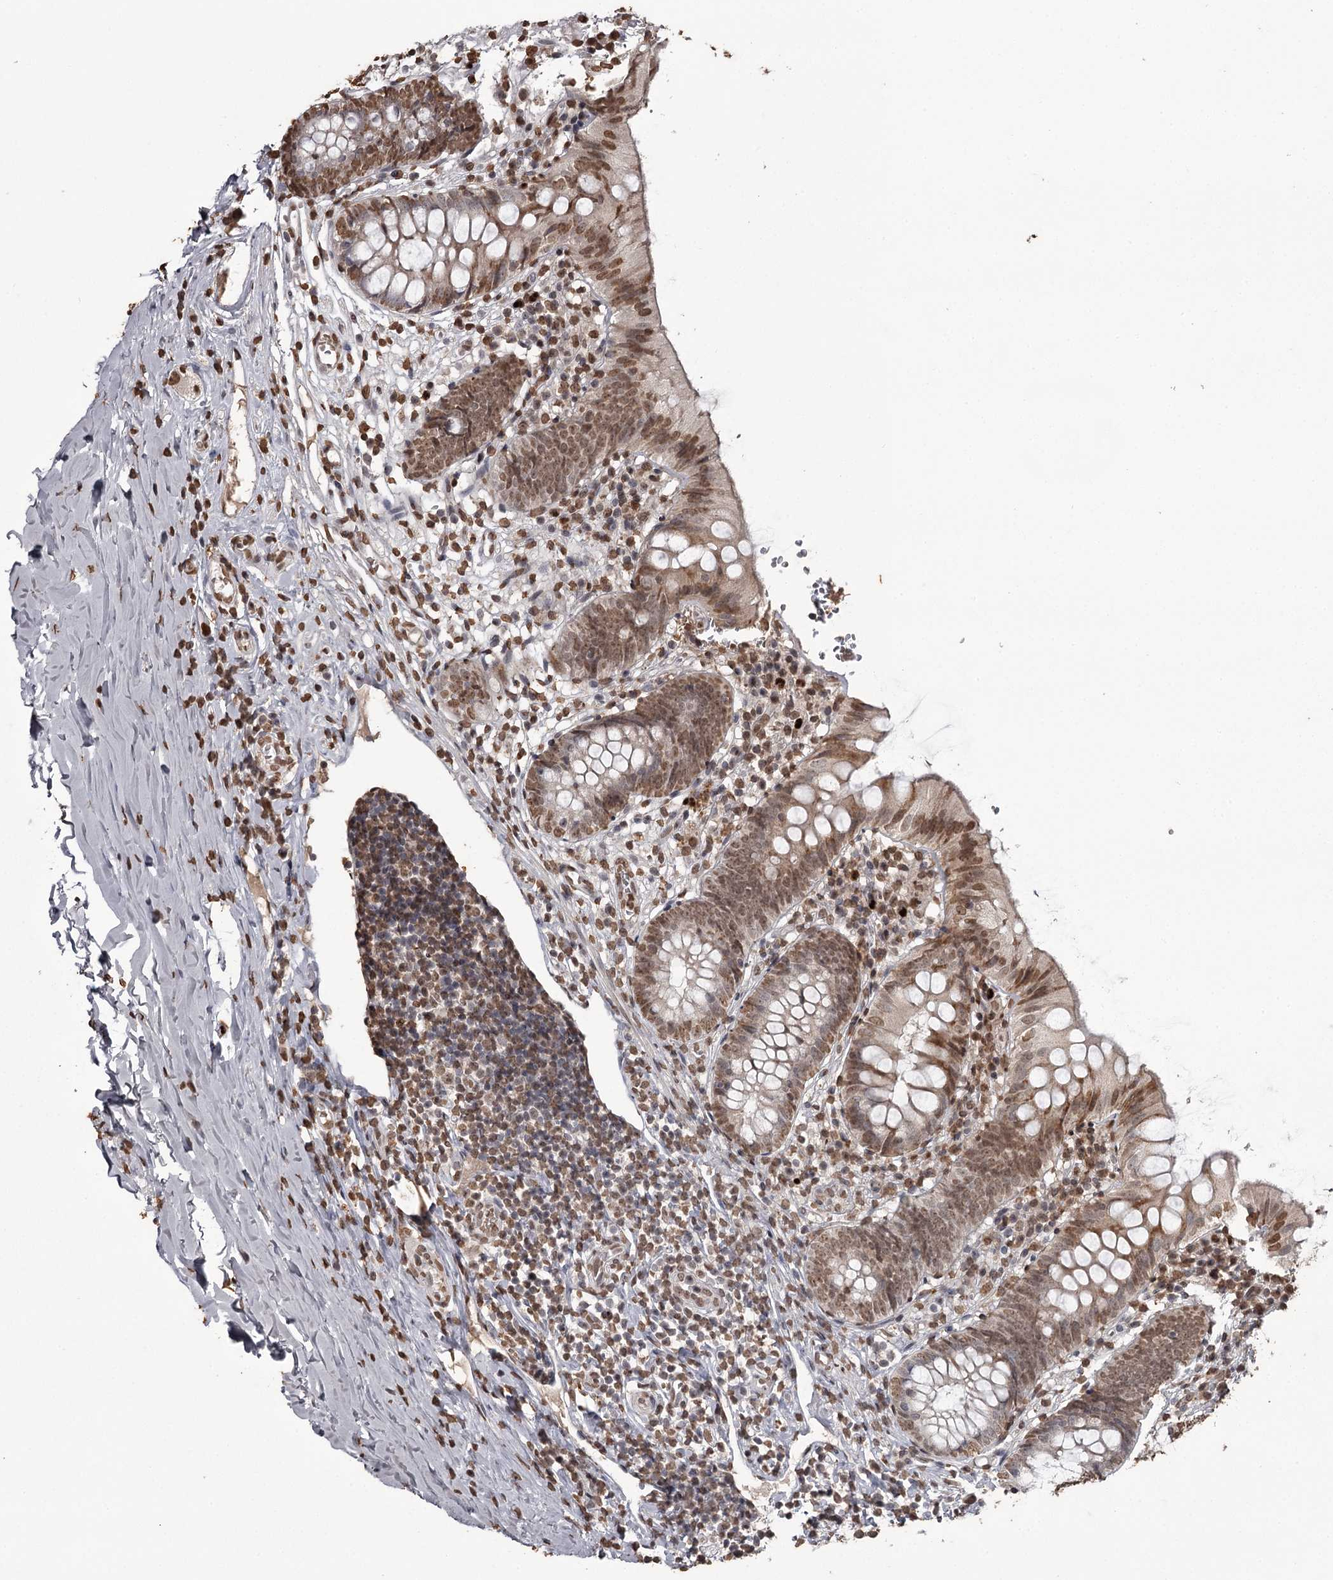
{"staining": {"intensity": "moderate", "quantity": ">75%", "location": "nuclear"}, "tissue": "appendix", "cell_type": "Glandular cells", "image_type": "normal", "snomed": [{"axis": "morphology", "description": "Normal tissue, NOS"}, {"axis": "topography", "description": "Appendix"}], "caption": "An image of human appendix stained for a protein shows moderate nuclear brown staining in glandular cells. The protein is shown in brown color, while the nuclei are stained blue.", "gene": "THYN1", "patient": {"sex": "male", "age": 8}}